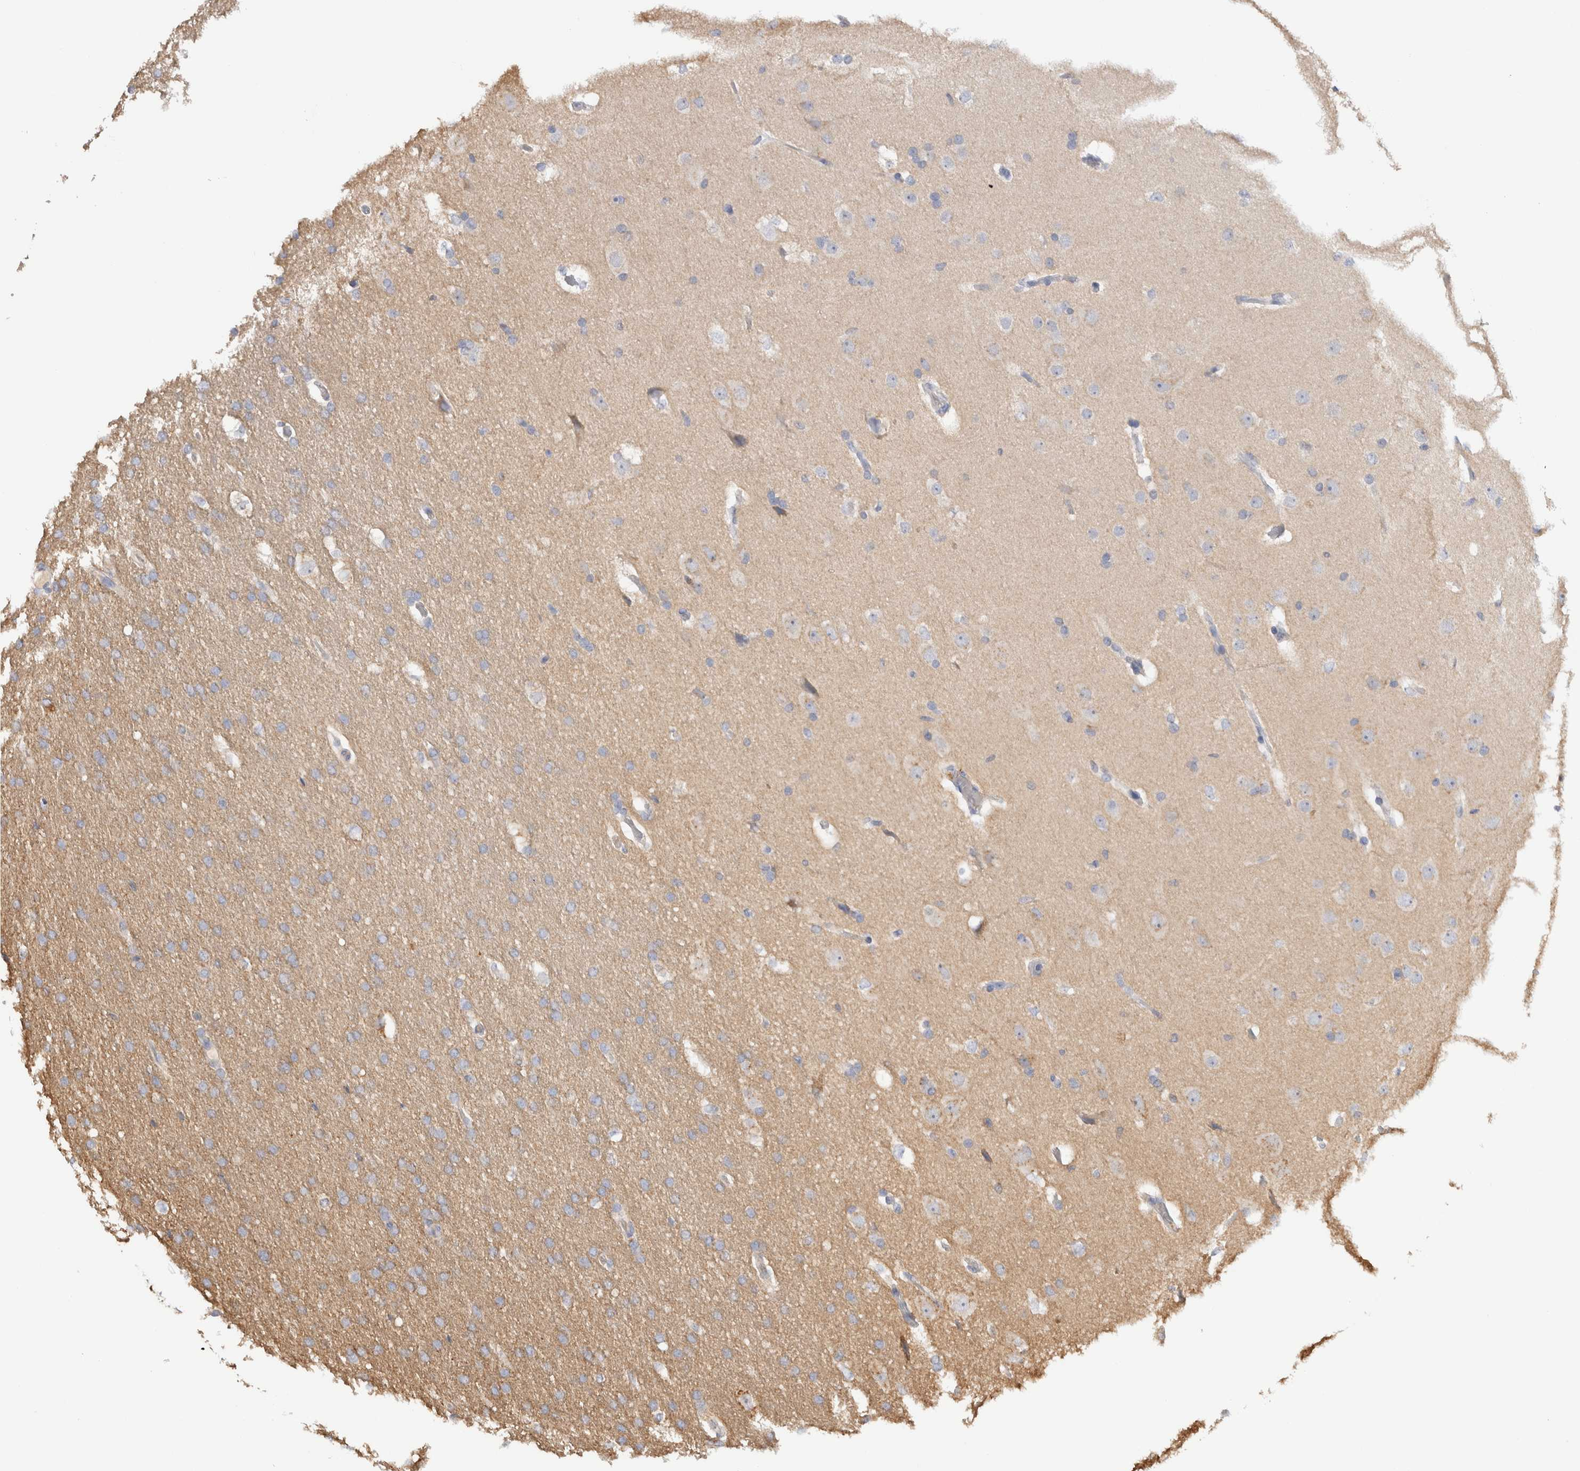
{"staining": {"intensity": "negative", "quantity": "none", "location": "none"}, "tissue": "glioma", "cell_type": "Tumor cells", "image_type": "cancer", "snomed": [{"axis": "morphology", "description": "Glioma, malignant, Low grade"}, {"axis": "topography", "description": "Brain"}], "caption": "Protein analysis of malignant low-grade glioma shows no significant expression in tumor cells.", "gene": "GAS1", "patient": {"sex": "female", "age": 37}}